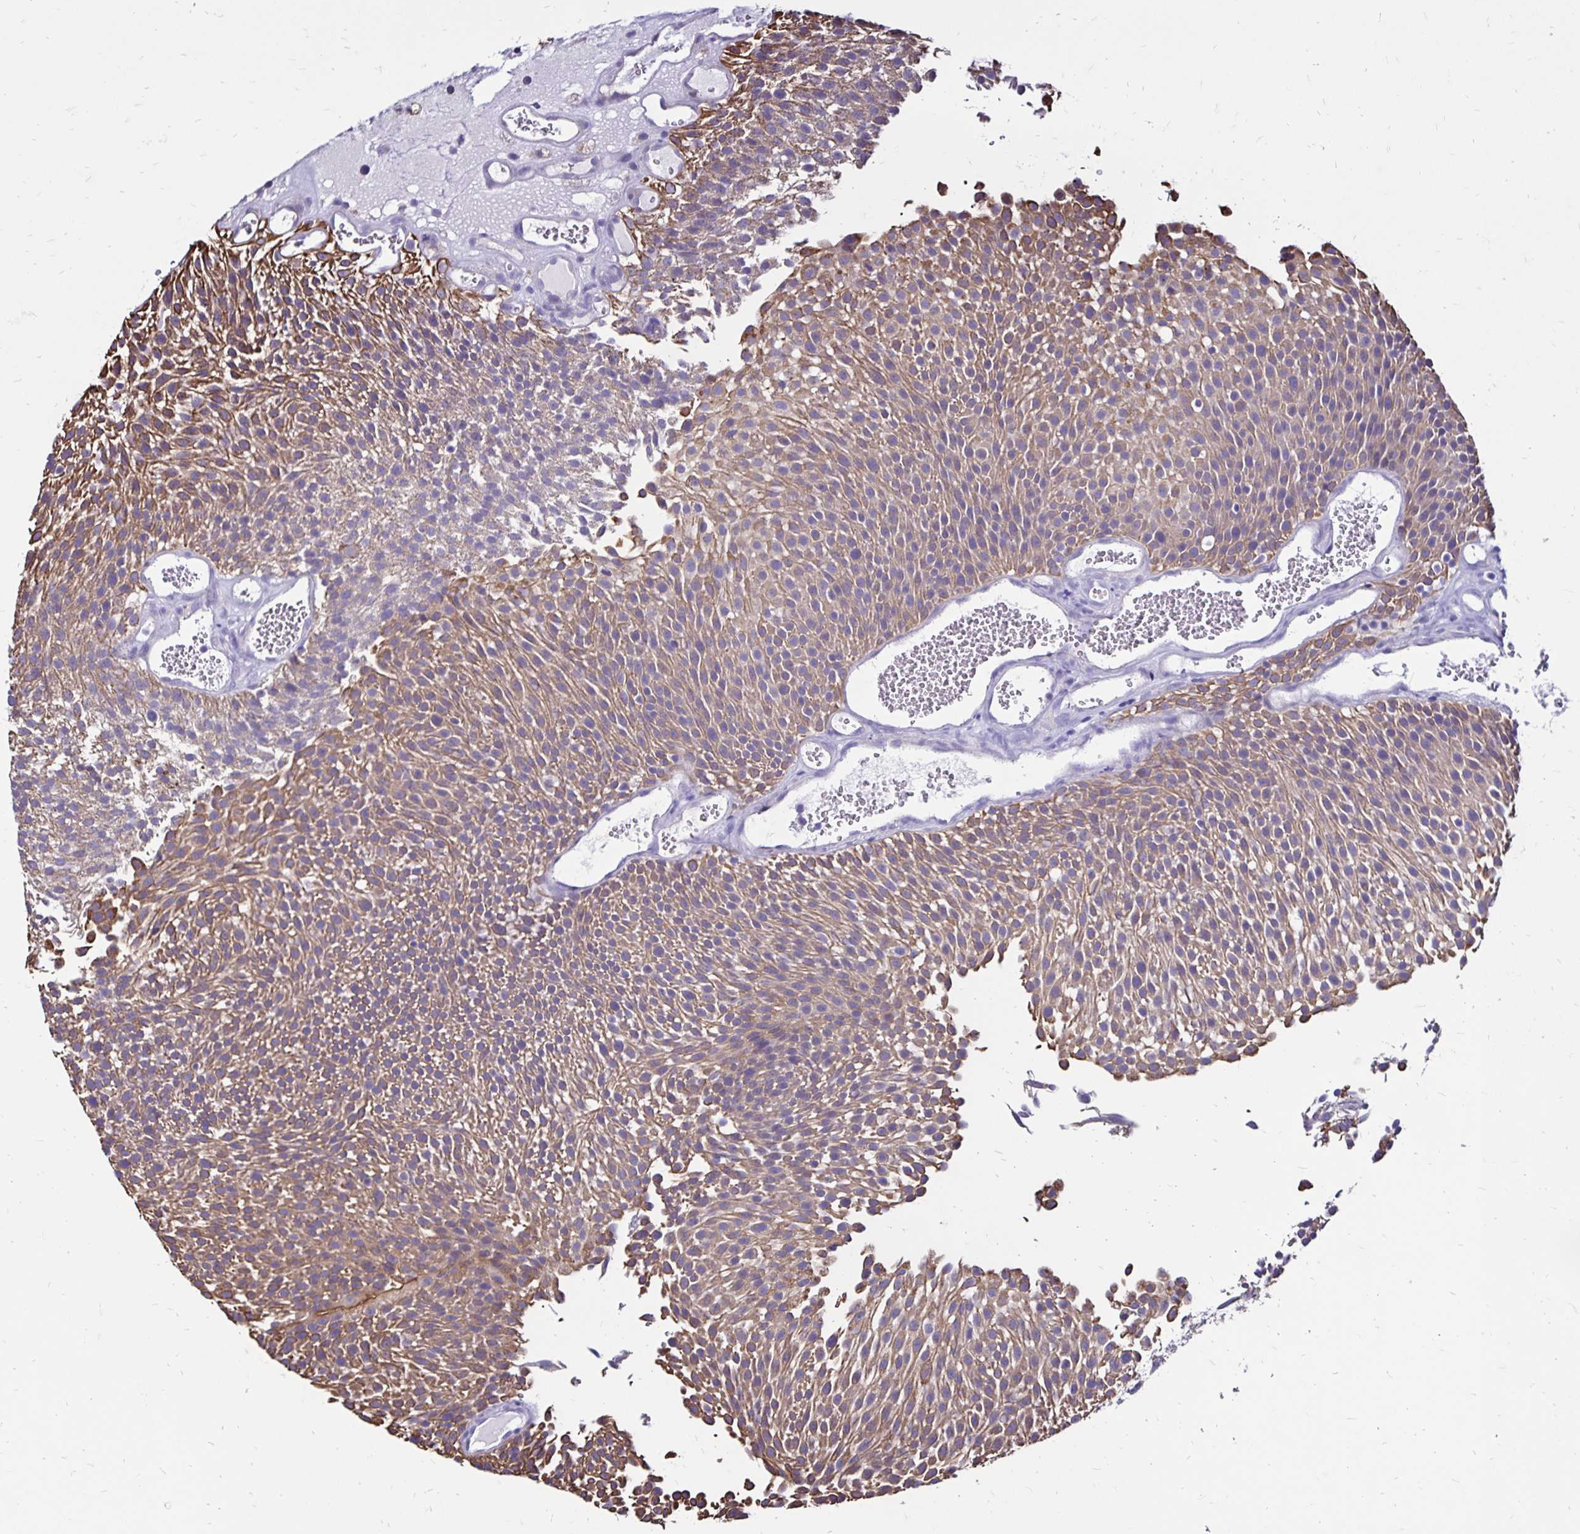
{"staining": {"intensity": "moderate", "quantity": ">75%", "location": "cytoplasmic/membranous"}, "tissue": "urothelial cancer", "cell_type": "Tumor cells", "image_type": "cancer", "snomed": [{"axis": "morphology", "description": "Urothelial carcinoma, Low grade"}, {"axis": "topography", "description": "Urinary bladder"}], "caption": "The immunohistochemical stain highlights moderate cytoplasmic/membranous positivity in tumor cells of urothelial carcinoma (low-grade) tissue.", "gene": "EVPL", "patient": {"sex": "female", "age": 79}}